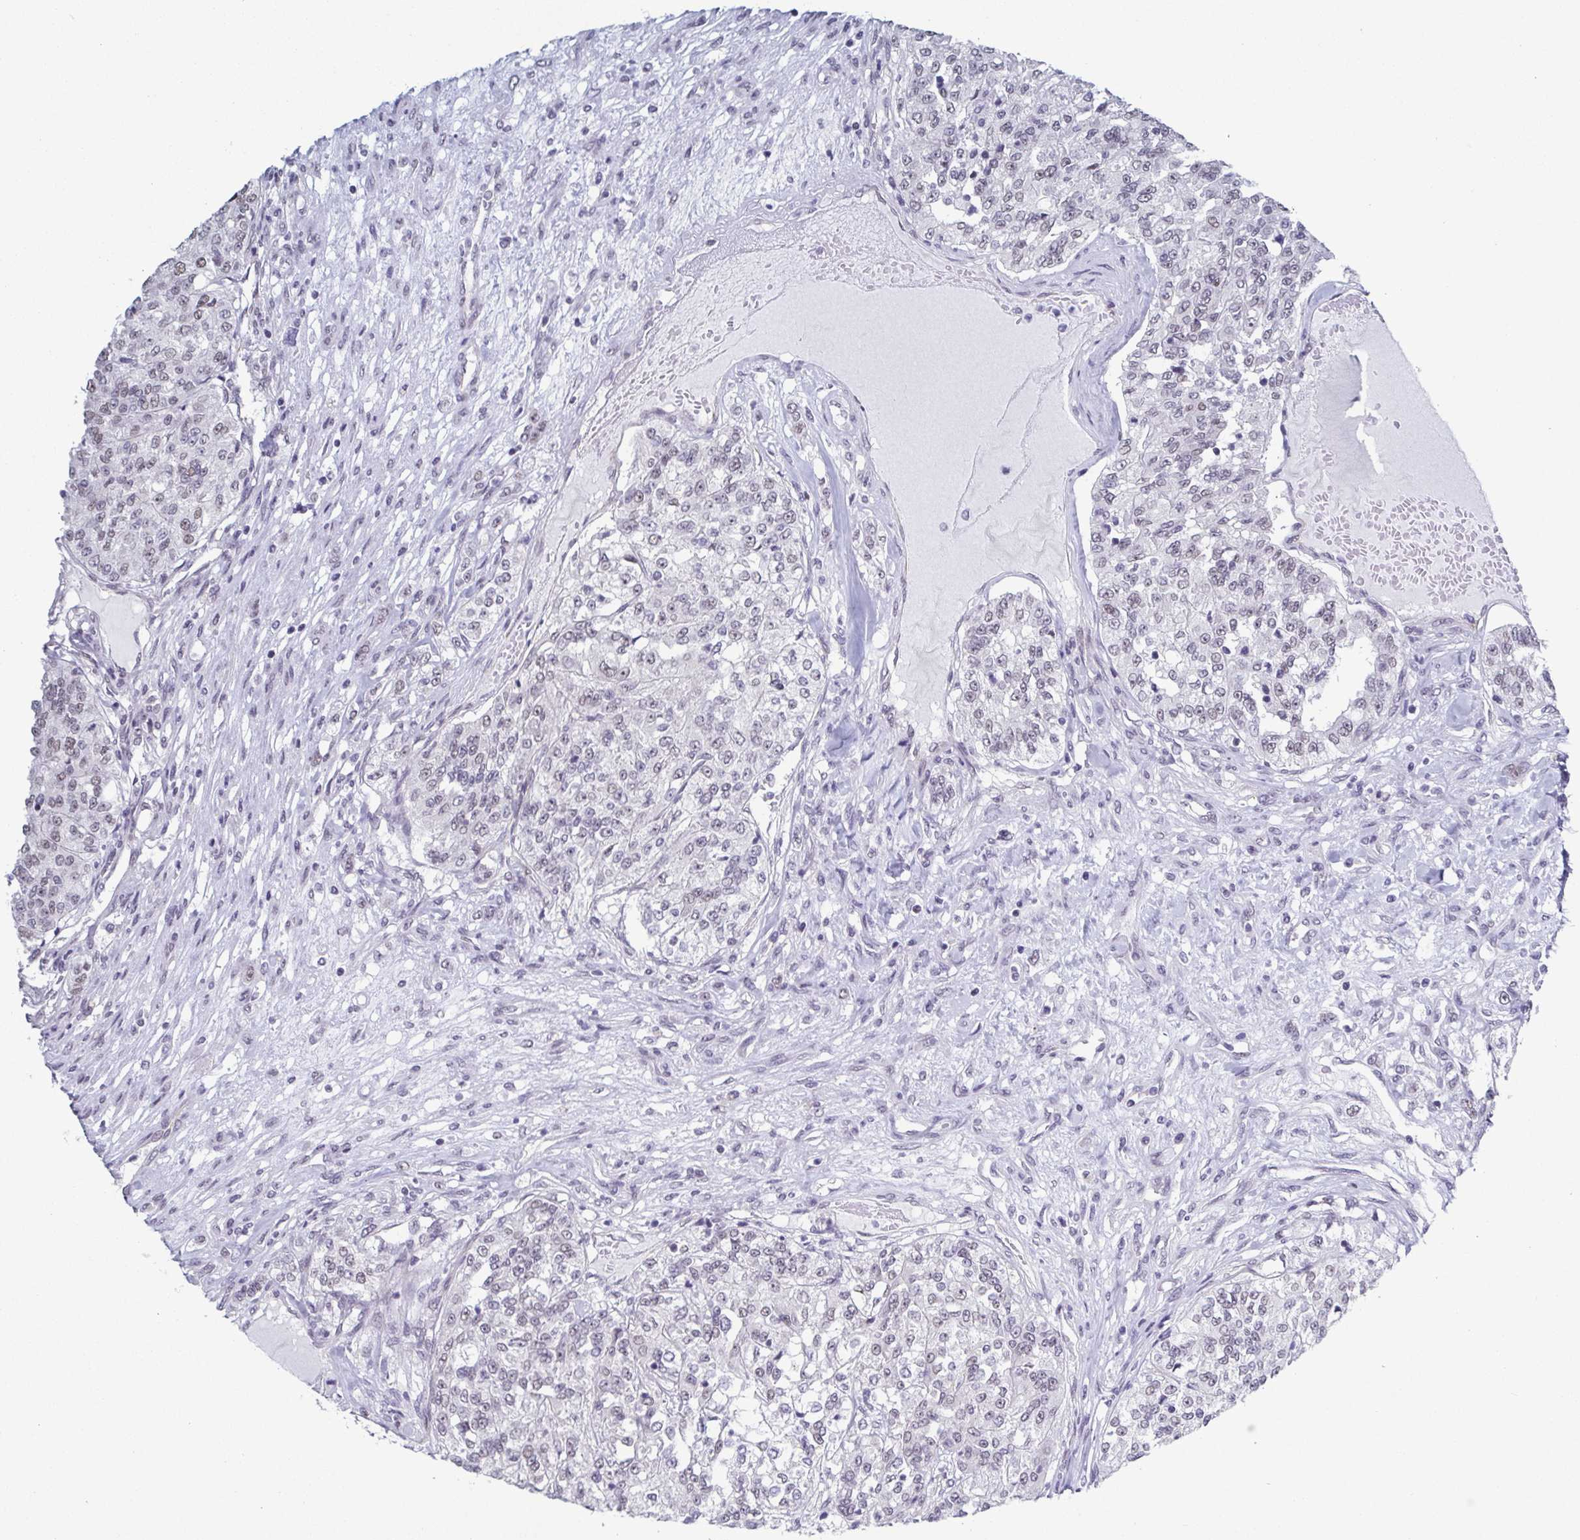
{"staining": {"intensity": "negative", "quantity": "none", "location": "none"}, "tissue": "renal cancer", "cell_type": "Tumor cells", "image_type": "cancer", "snomed": [{"axis": "morphology", "description": "Adenocarcinoma, NOS"}, {"axis": "topography", "description": "Kidney"}], "caption": "Tumor cells show no significant protein positivity in adenocarcinoma (renal).", "gene": "TMEM92", "patient": {"sex": "female", "age": 63}}